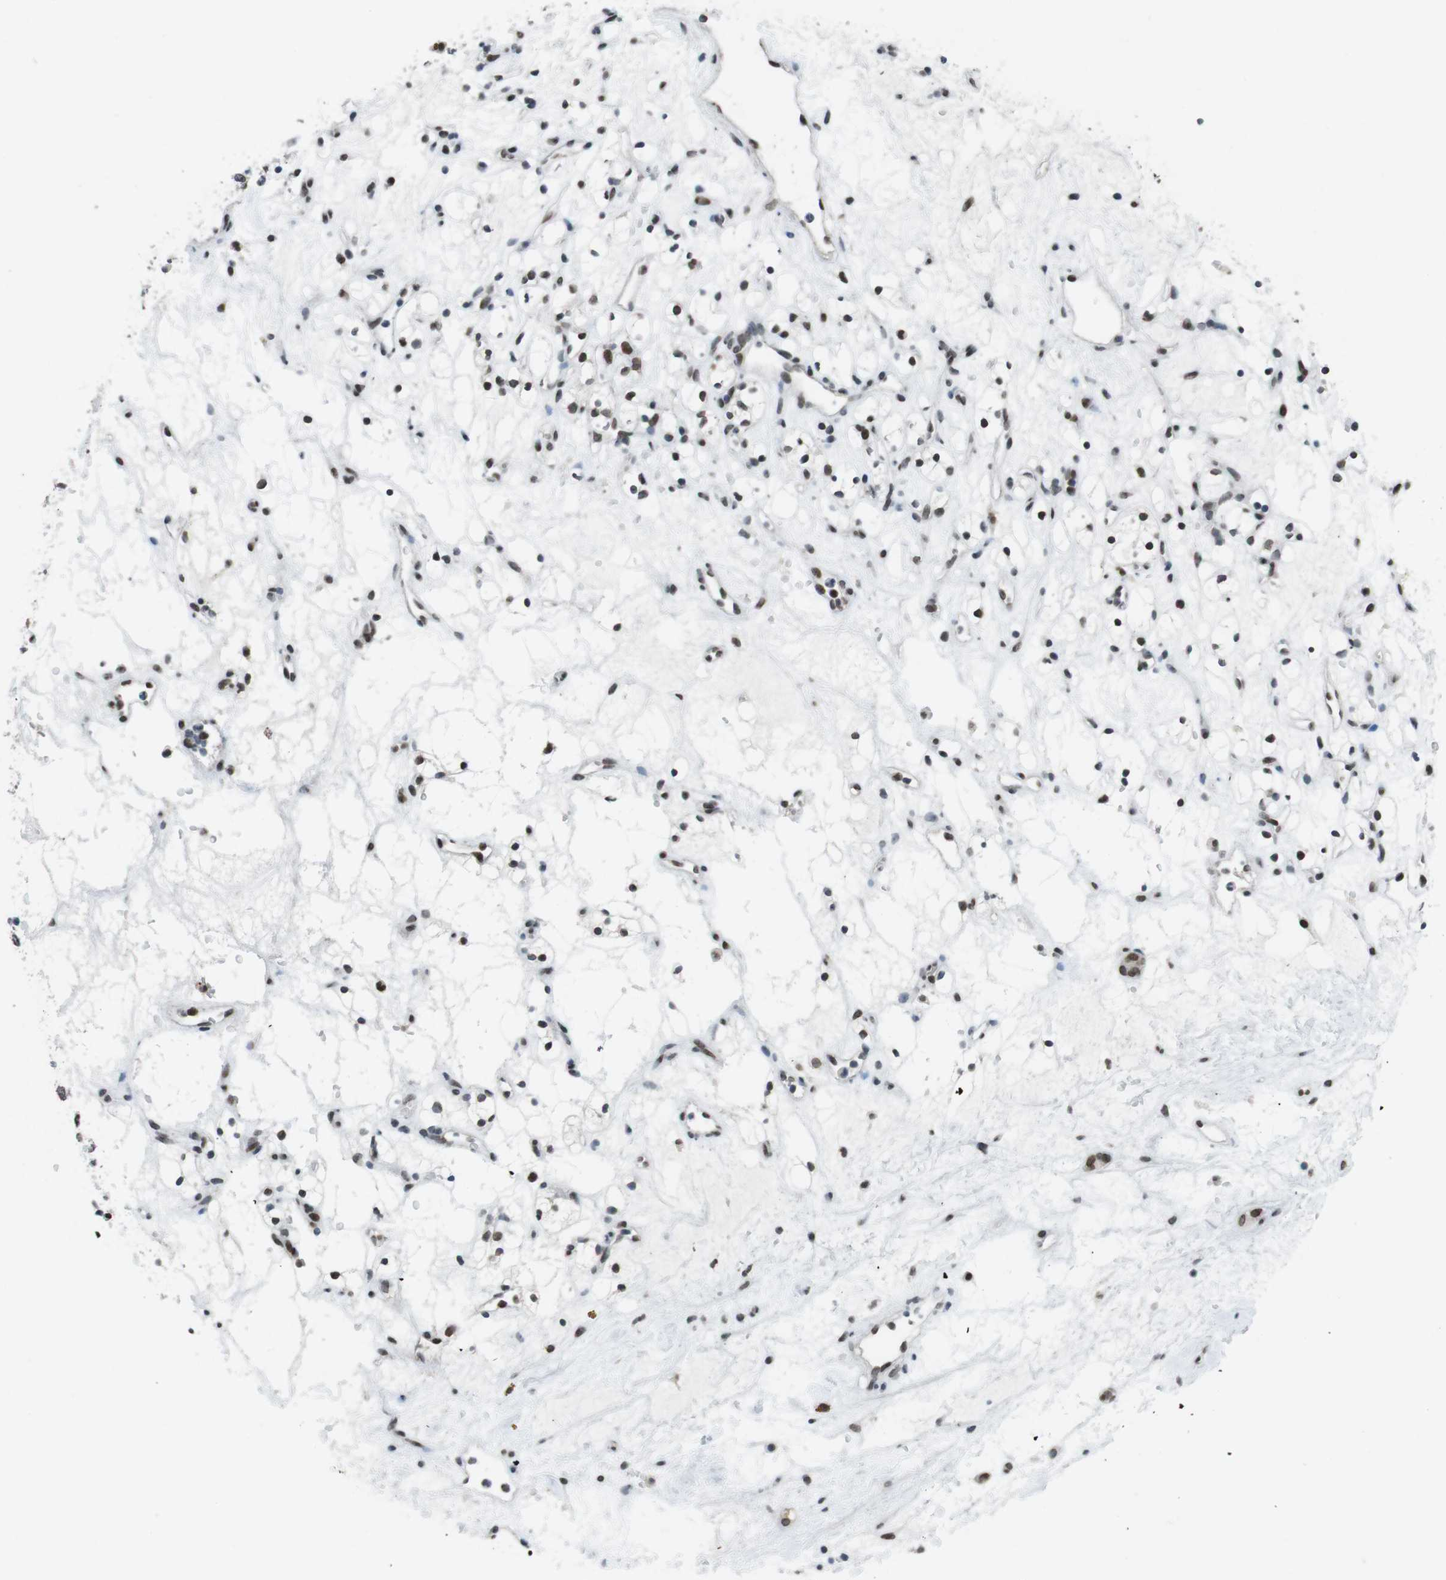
{"staining": {"intensity": "strong", "quantity": ">75%", "location": "nuclear"}, "tissue": "renal cancer", "cell_type": "Tumor cells", "image_type": "cancer", "snomed": [{"axis": "morphology", "description": "Adenocarcinoma, NOS"}, {"axis": "topography", "description": "Kidney"}], "caption": "IHC image of neoplastic tissue: adenocarcinoma (renal) stained using immunohistochemistry (IHC) demonstrates high levels of strong protein expression localized specifically in the nuclear of tumor cells, appearing as a nuclear brown color.", "gene": "MAD1L1", "patient": {"sex": "female", "age": 60}}